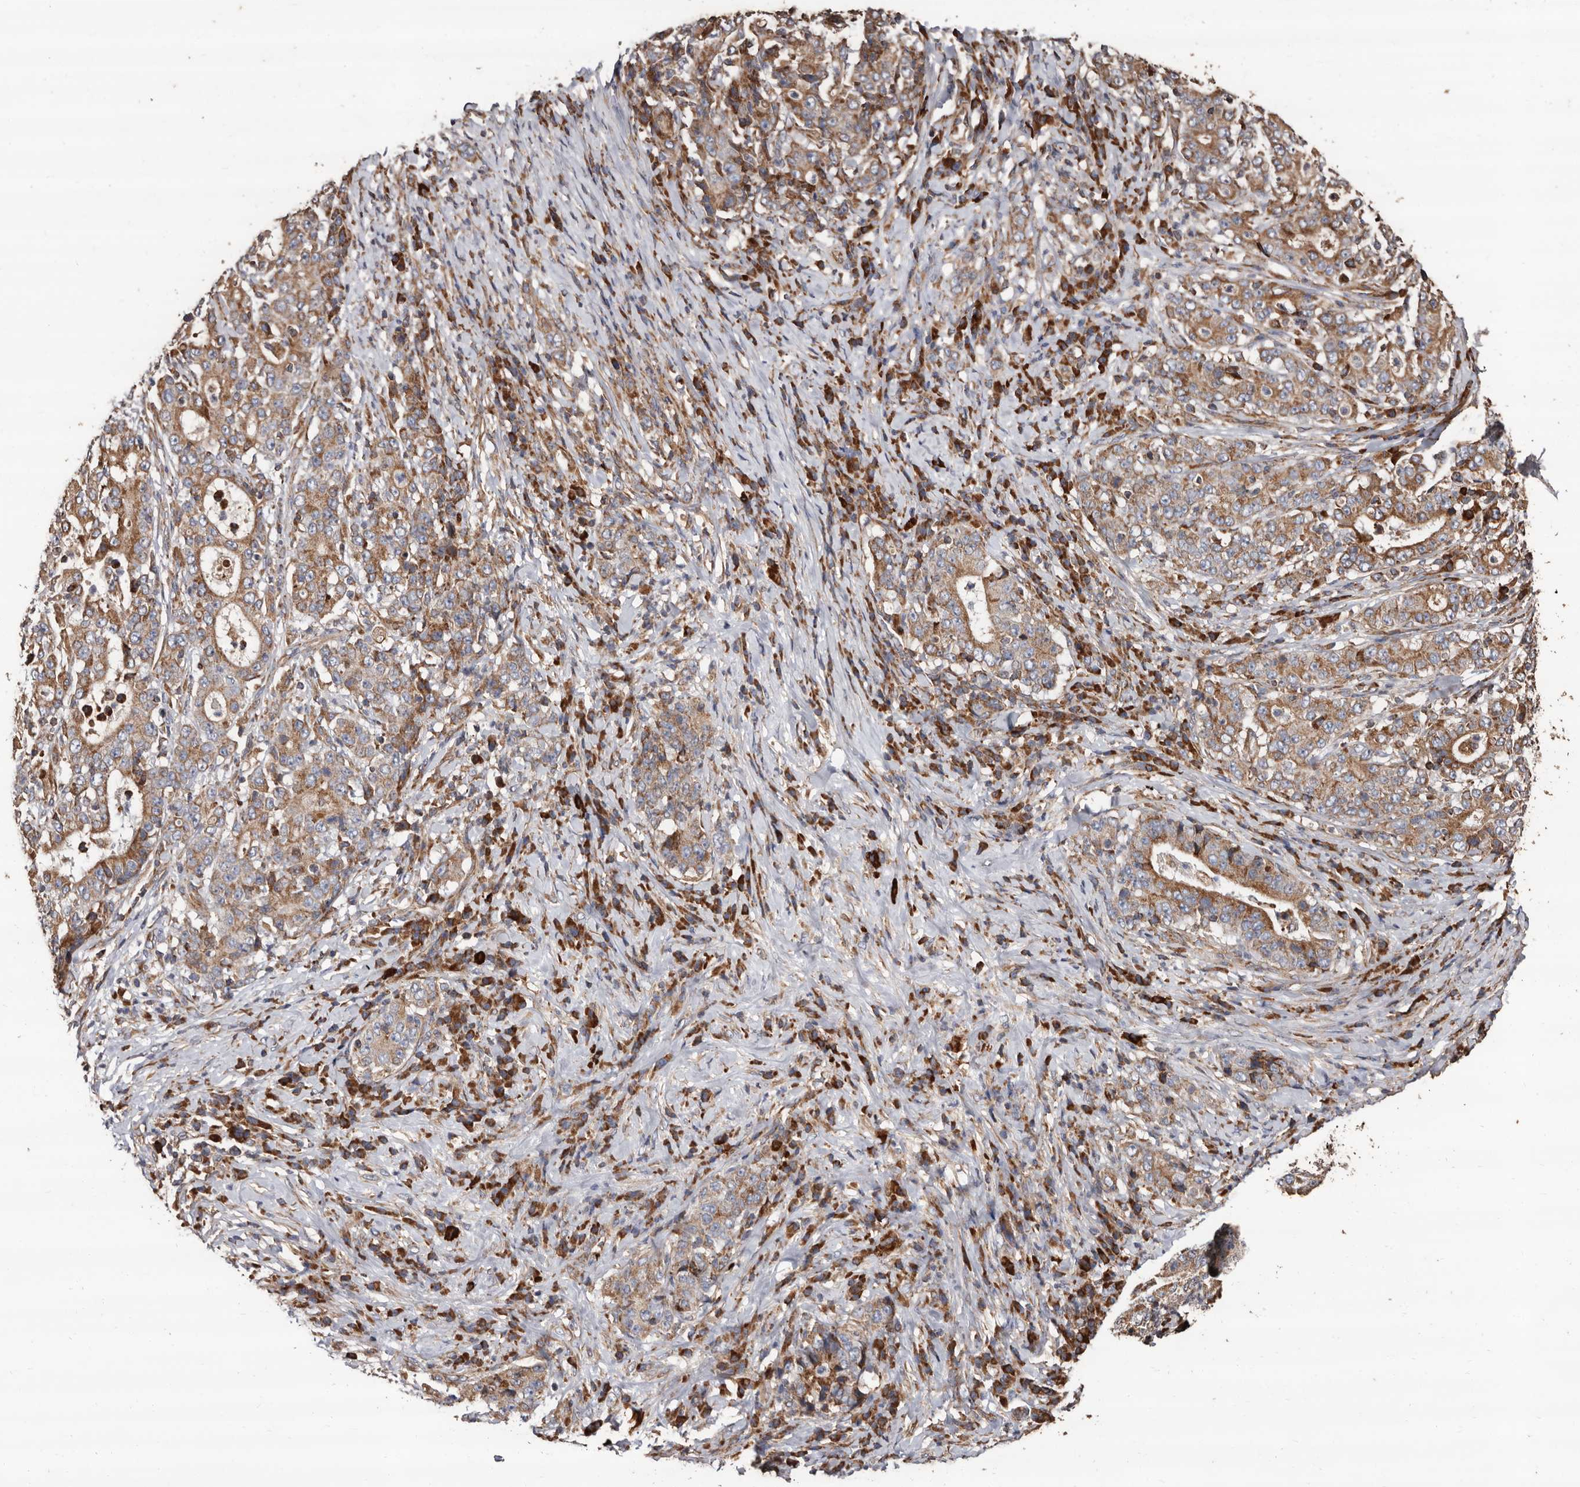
{"staining": {"intensity": "moderate", "quantity": ">75%", "location": "cytoplasmic/membranous"}, "tissue": "stomach cancer", "cell_type": "Tumor cells", "image_type": "cancer", "snomed": [{"axis": "morphology", "description": "Normal tissue, NOS"}, {"axis": "morphology", "description": "Adenocarcinoma, NOS"}, {"axis": "topography", "description": "Stomach, upper"}, {"axis": "topography", "description": "Stomach"}], "caption": "This photomicrograph shows immunohistochemistry staining of human stomach cancer (adenocarcinoma), with medium moderate cytoplasmic/membranous expression in approximately >75% of tumor cells.", "gene": "OSGIN2", "patient": {"sex": "male", "age": 59}}